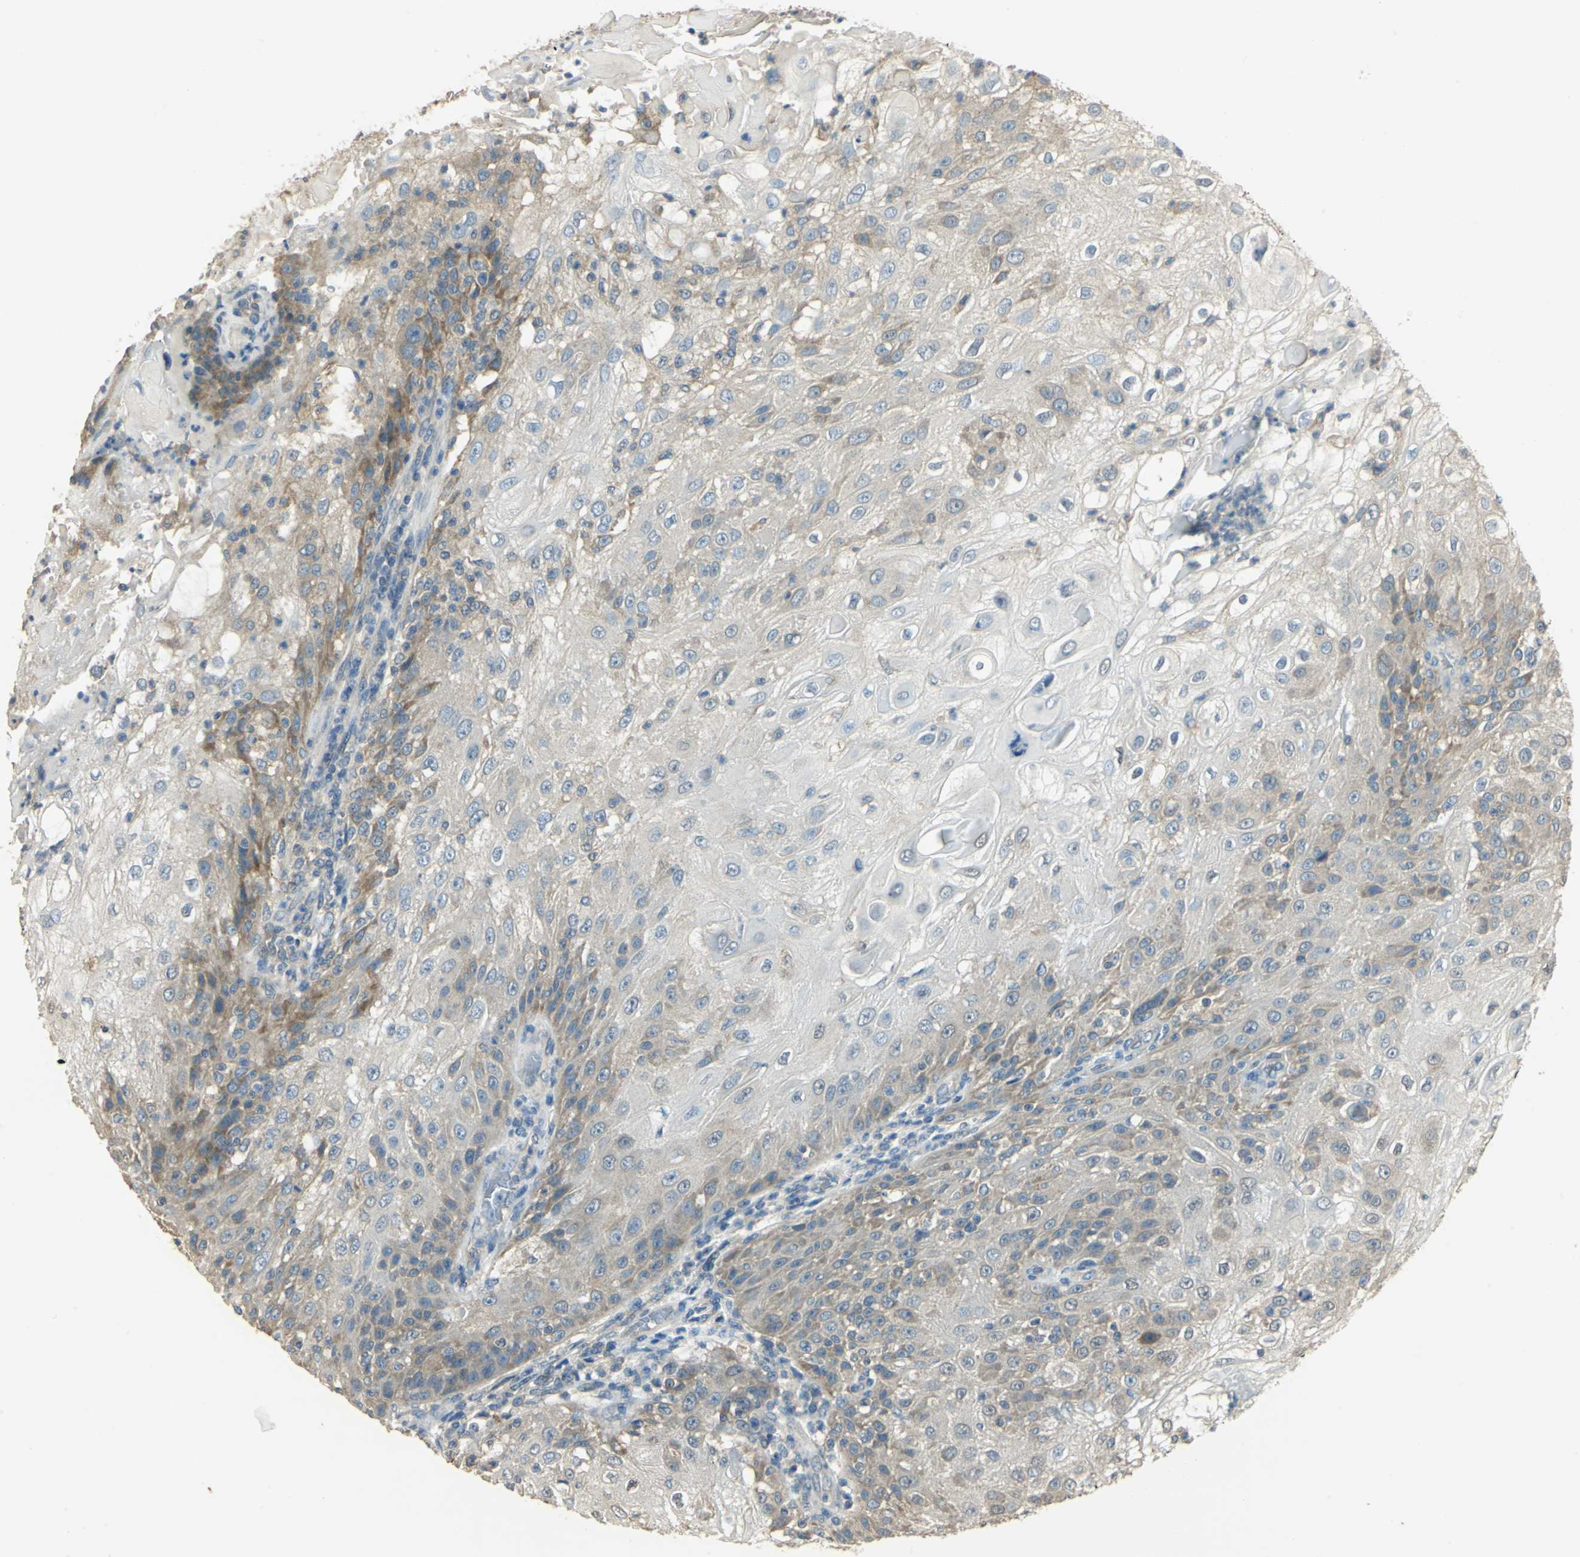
{"staining": {"intensity": "moderate", "quantity": "25%-75%", "location": "cytoplasmic/membranous"}, "tissue": "skin cancer", "cell_type": "Tumor cells", "image_type": "cancer", "snomed": [{"axis": "morphology", "description": "Normal tissue, NOS"}, {"axis": "morphology", "description": "Squamous cell carcinoma, NOS"}, {"axis": "topography", "description": "Skin"}], "caption": "Brown immunohistochemical staining in skin squamous cell carcinoma reveals moderate cytoplasmic/membranous staining in approximately 25%-75% of tumor cells.", "gene": "SHC2", "patient": {"sex": "female", "age": 83}}